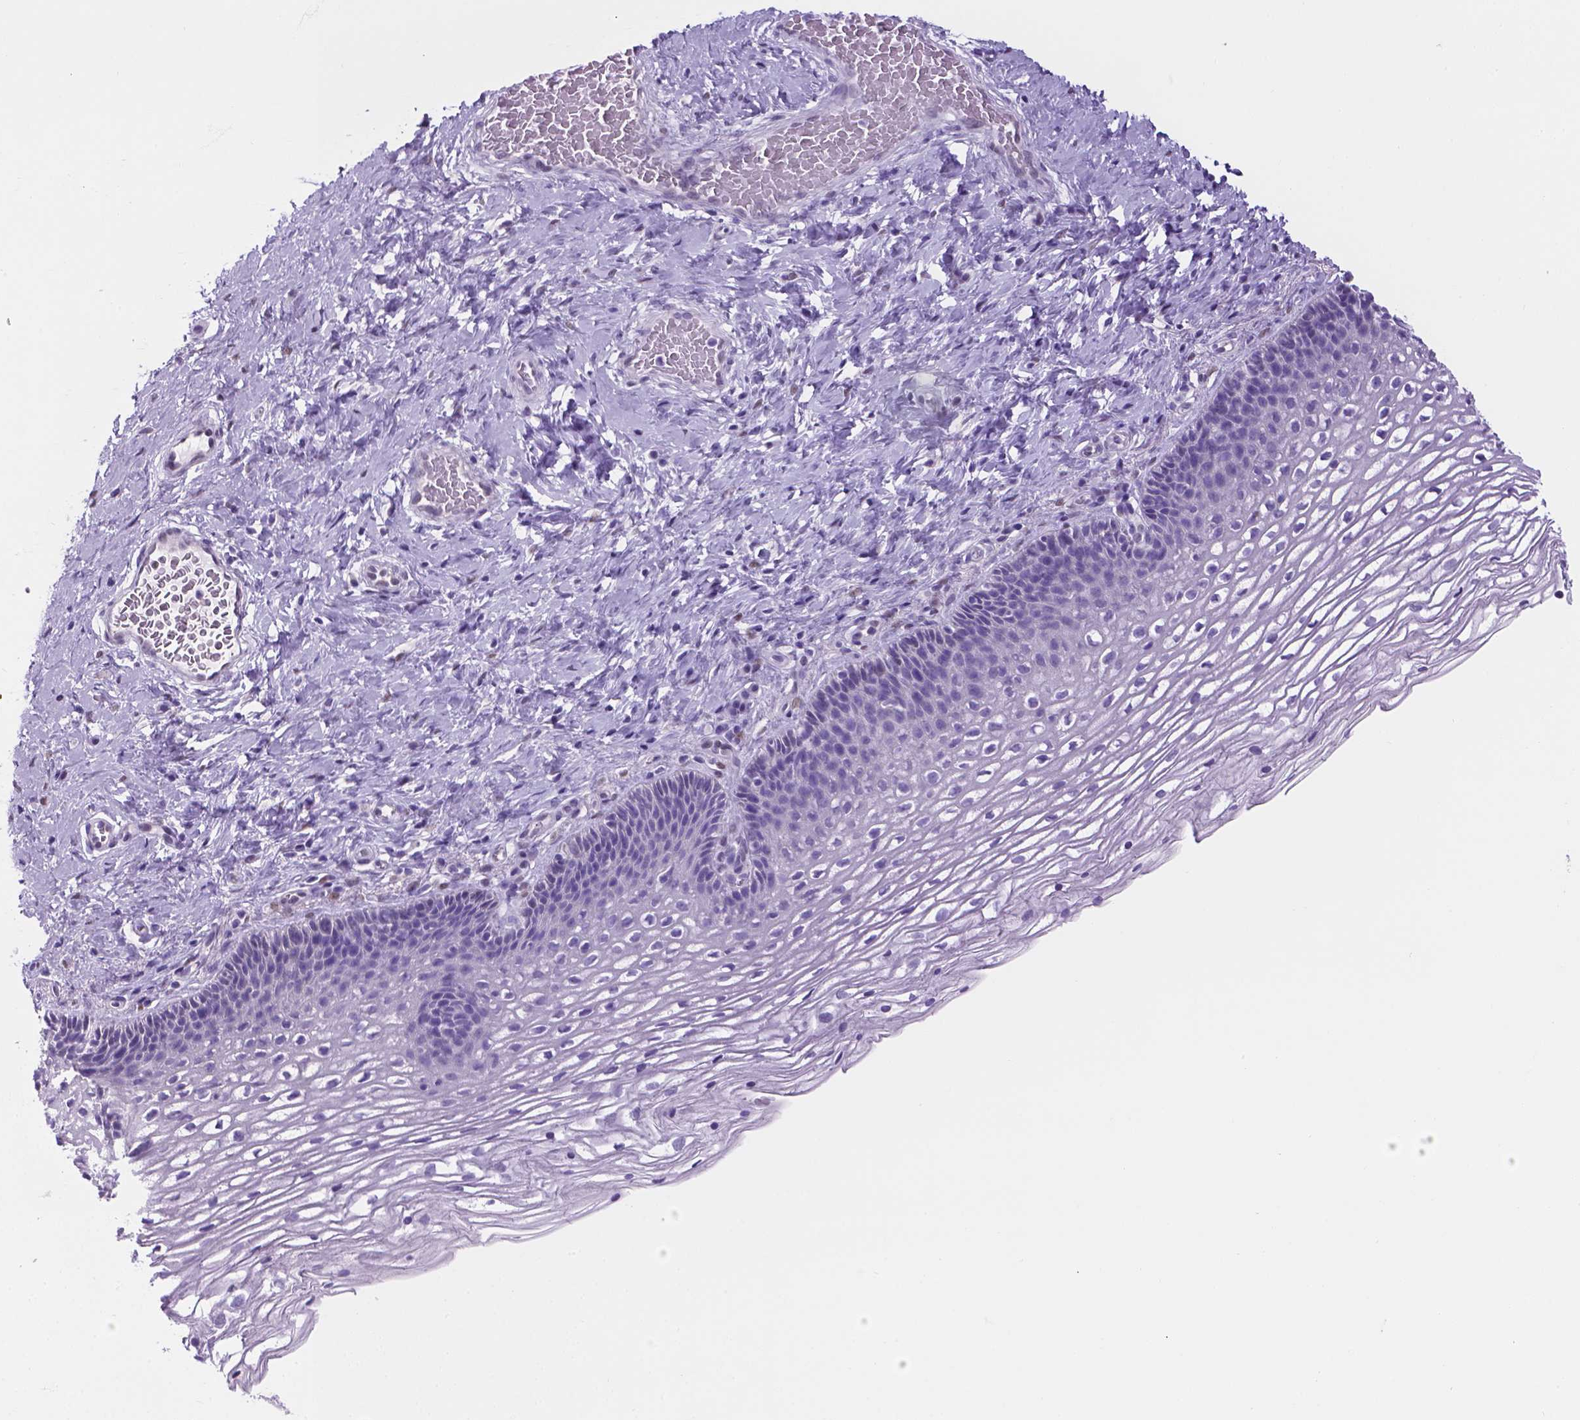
{"staining": {"intensity": "negative", "quantity": "none", "location": "none"}, "tissue": "cervix", "cell_type": "Glandular cells", "image_type": "normal", "snomed": [{"axis": "morphology", "description": "Normal tissue, NOS"}, {"axis": "topography", "description": "Cervix"}], "caption": "IHC of normal cervix demonstrates no staining in glandular cells.", "gene": "TMEM210", "patient": {"sex": "female", "age": 34}}